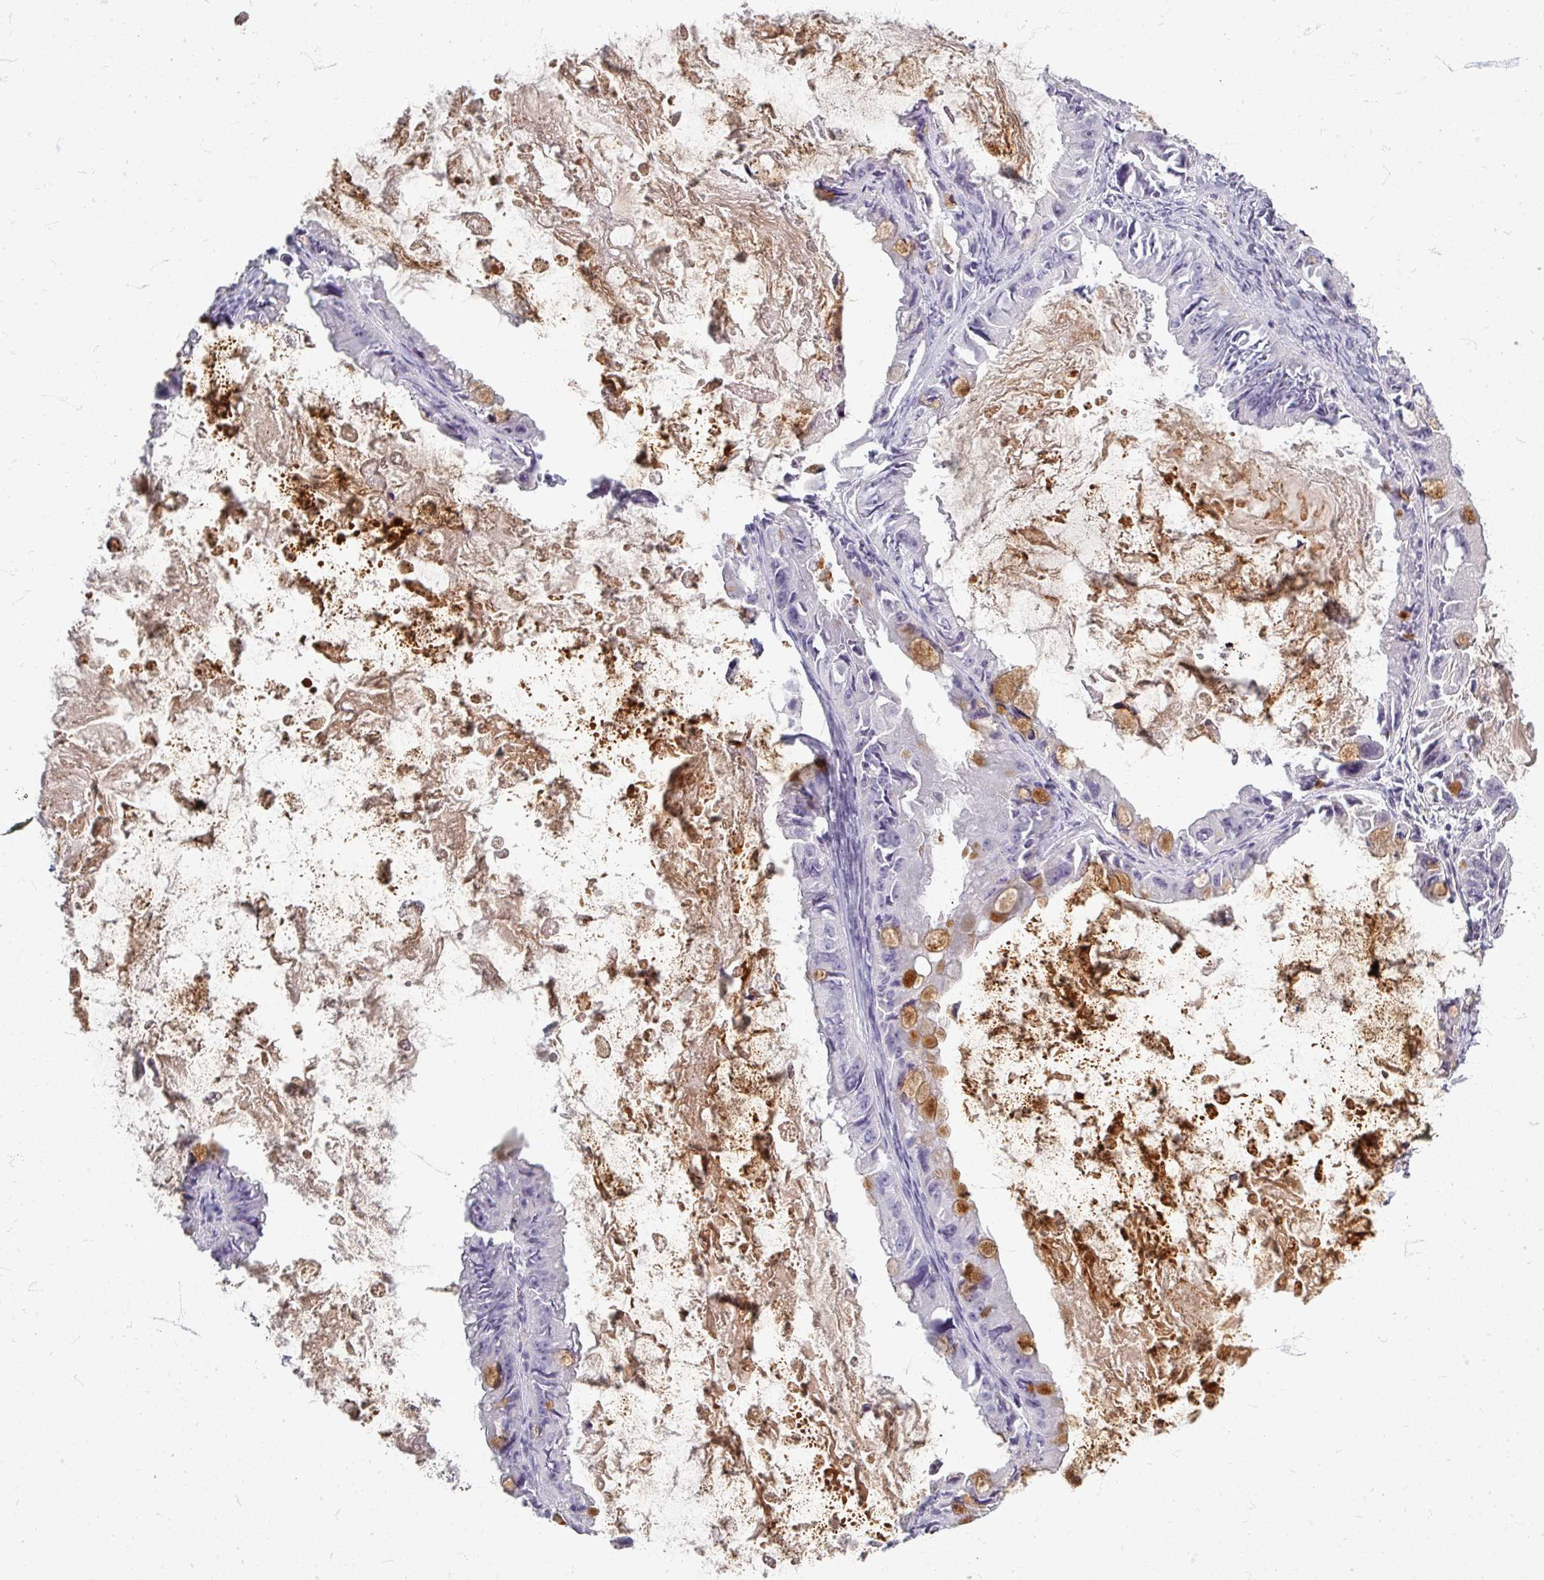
{"staining": {"intensity": "moderate", "quantity": "<25%", "location": "cytoplasmic/membranous"}, "tissue": "ovarian cancer", "cell_type": "Tumor cells", "image_type": "cancer", "snomed": [{"axis": "morphology", "description": "Cystadenocarcinoma, mucinous, NOS"}, {"axis": "topography", "description": "Ovary"}], "caption": "Ovarian cancer (mucinous cystadenocarcinoma) stained for a protein shows moderate cytoplasmic/membranous positivity in tumor cells.", "gene": "ZNF878", "patient": {"sex": "female", "age": 61}}